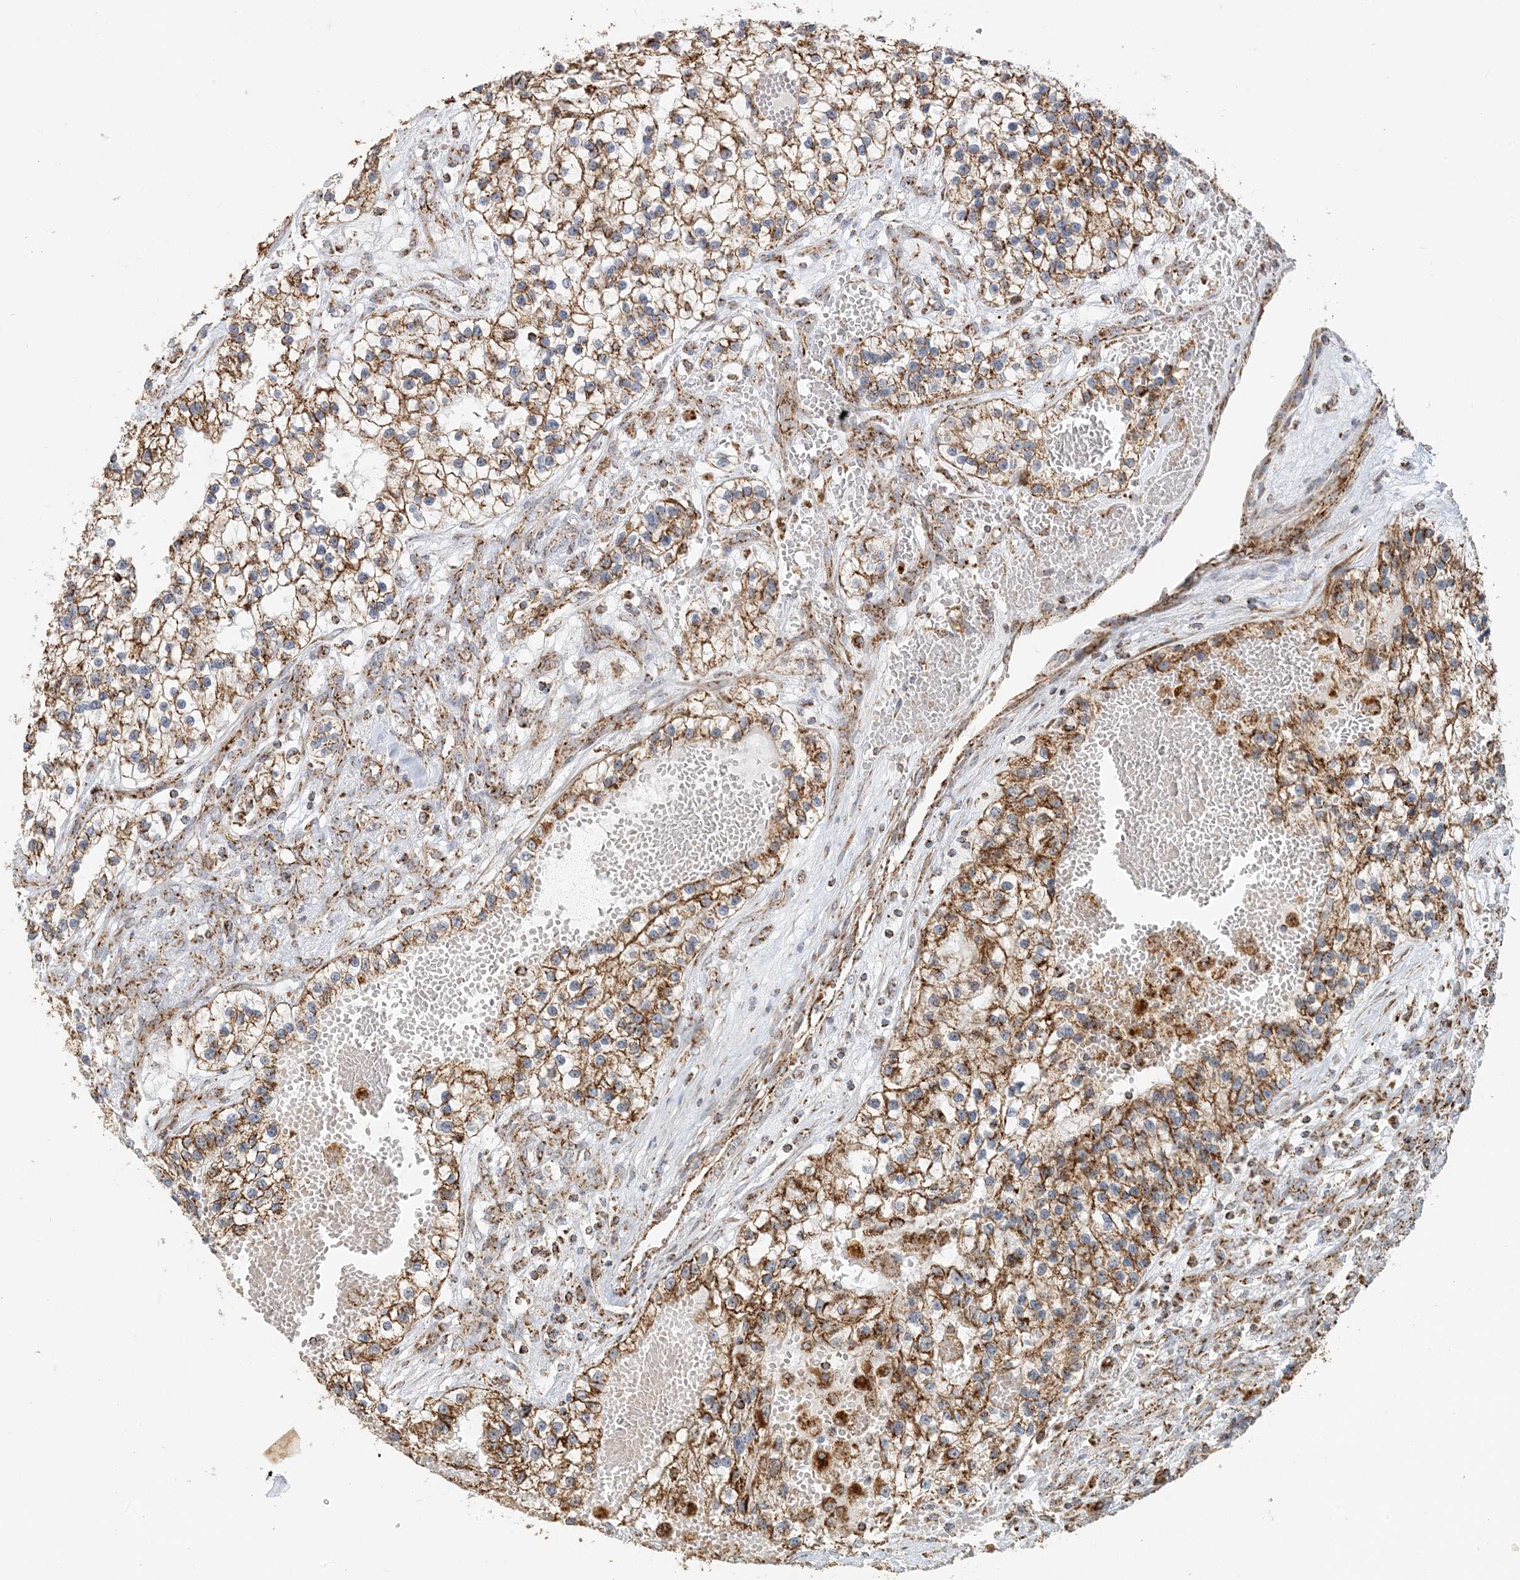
{"staining": {"intensity": "moderate", "quantity": ">75%", "location": "cytoplasmic/membranous"}, "tissue": "renal cancer", "cell_type": "Tumor cells", "image_type": "cancer", "snomed": [{"axis": "morphology", "description": "Adenocarcinoma, NOS"}, {"axis": "topography", "description": "Kidney"}], "caption": "The image reveals a brown stain indicating the presence of a protein in the cytoplasmic/membranous of tumor cells in renal adenocarcinoma.", "gene": "MAN1A1", "patient": {"sex": "female", "age": 57}}